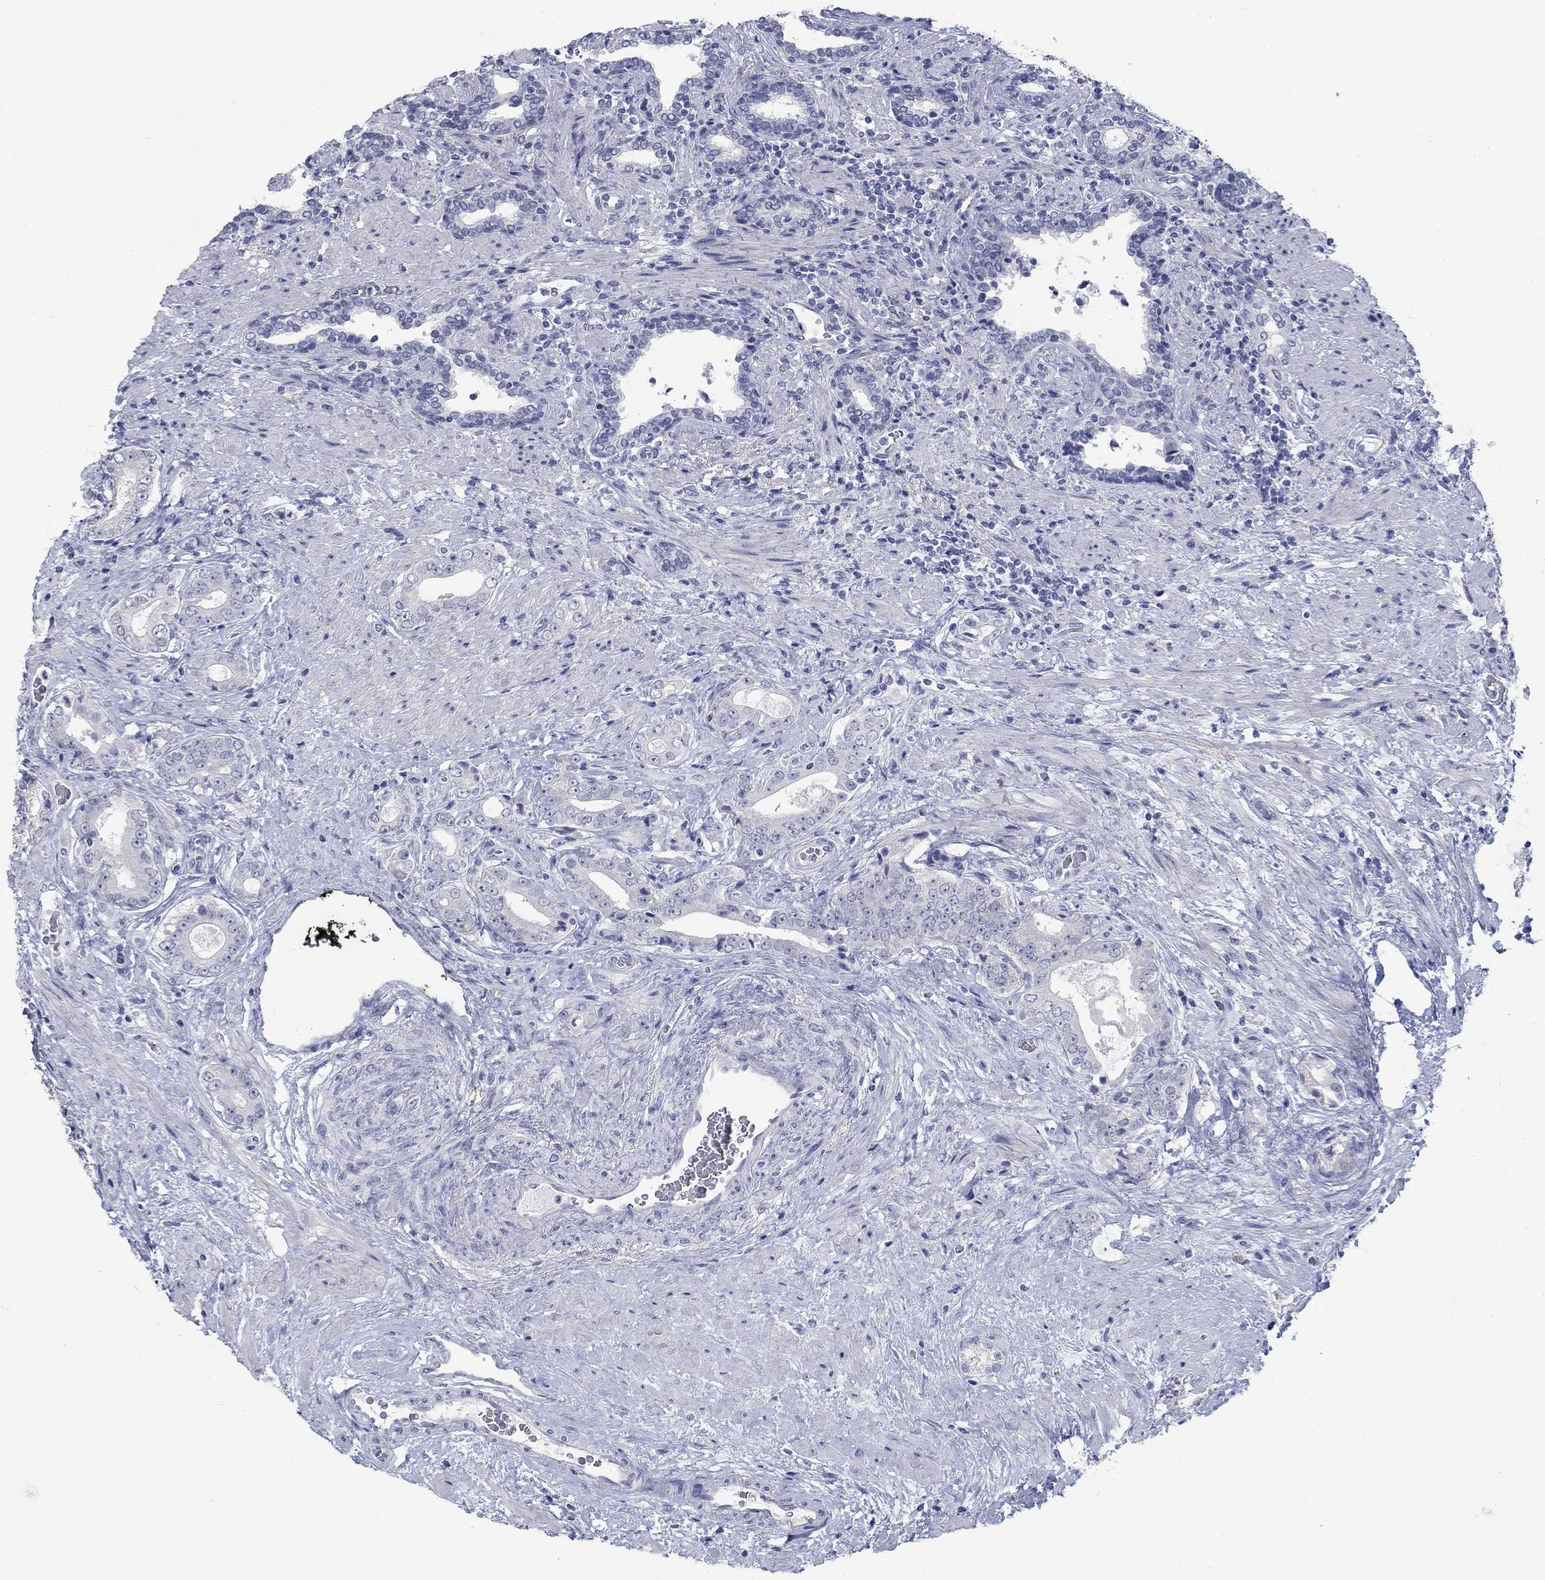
{"staining": {"intensity": "negative", "quantity": "none", "location": "none"}, "tissue": "prostate cancer", "cell_type": "Tumor cells", "image_type": "cancer", "snomed": [{"axis": "morphology", "description": "Adenocarcinoma, Low grade"}, {"axis": "topography", "description": "Prostate and seminal vesicle, NOS"}], "caption": "Adenocarcinoma (low-grade) (prostate) was stained to show a protein in brown. There is no significant expression in tumor cells.", "gene": "ATP6V1G2", "patient": {"sex": "male", "age": 61}}